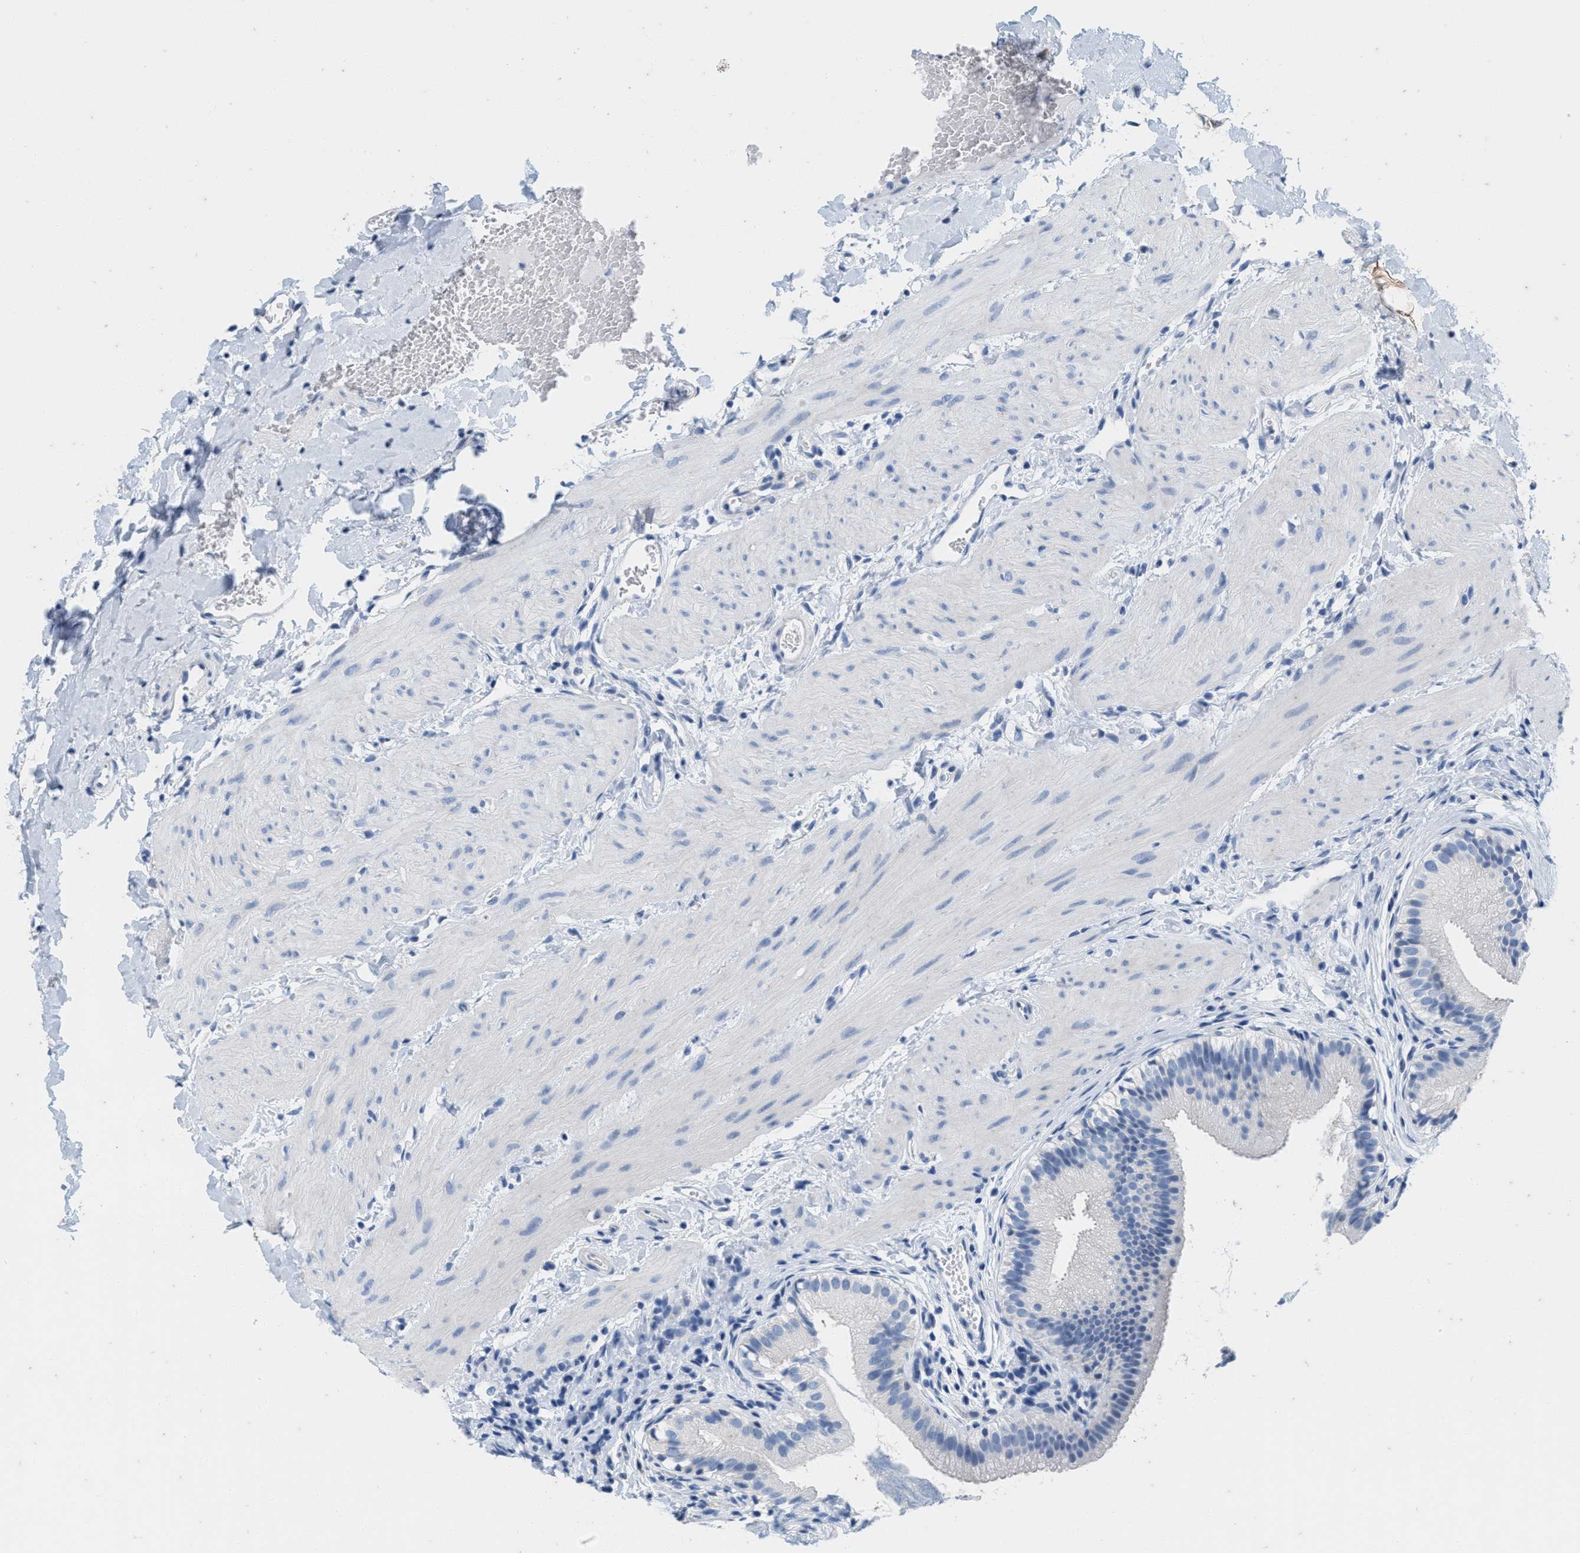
{"staining": {"intensity": "negative", "quantity": "none", "location": "none"}, "tissue": "gallbladder", "cell_type": "Glandular cells", "image_type": "normal", "snomed": [{"axis": "morphology", "description": "Normal tissue, NOS"}, {"axis": "topography", "description": "Gallbladder"}], "caption": "IHC micrograph of normal human gallbladder stained for a protein (brown), which demonstrates no positivity in glandular cells.", "gene": "ABCB11", "patient": {"sex": "female", "age": 26}}